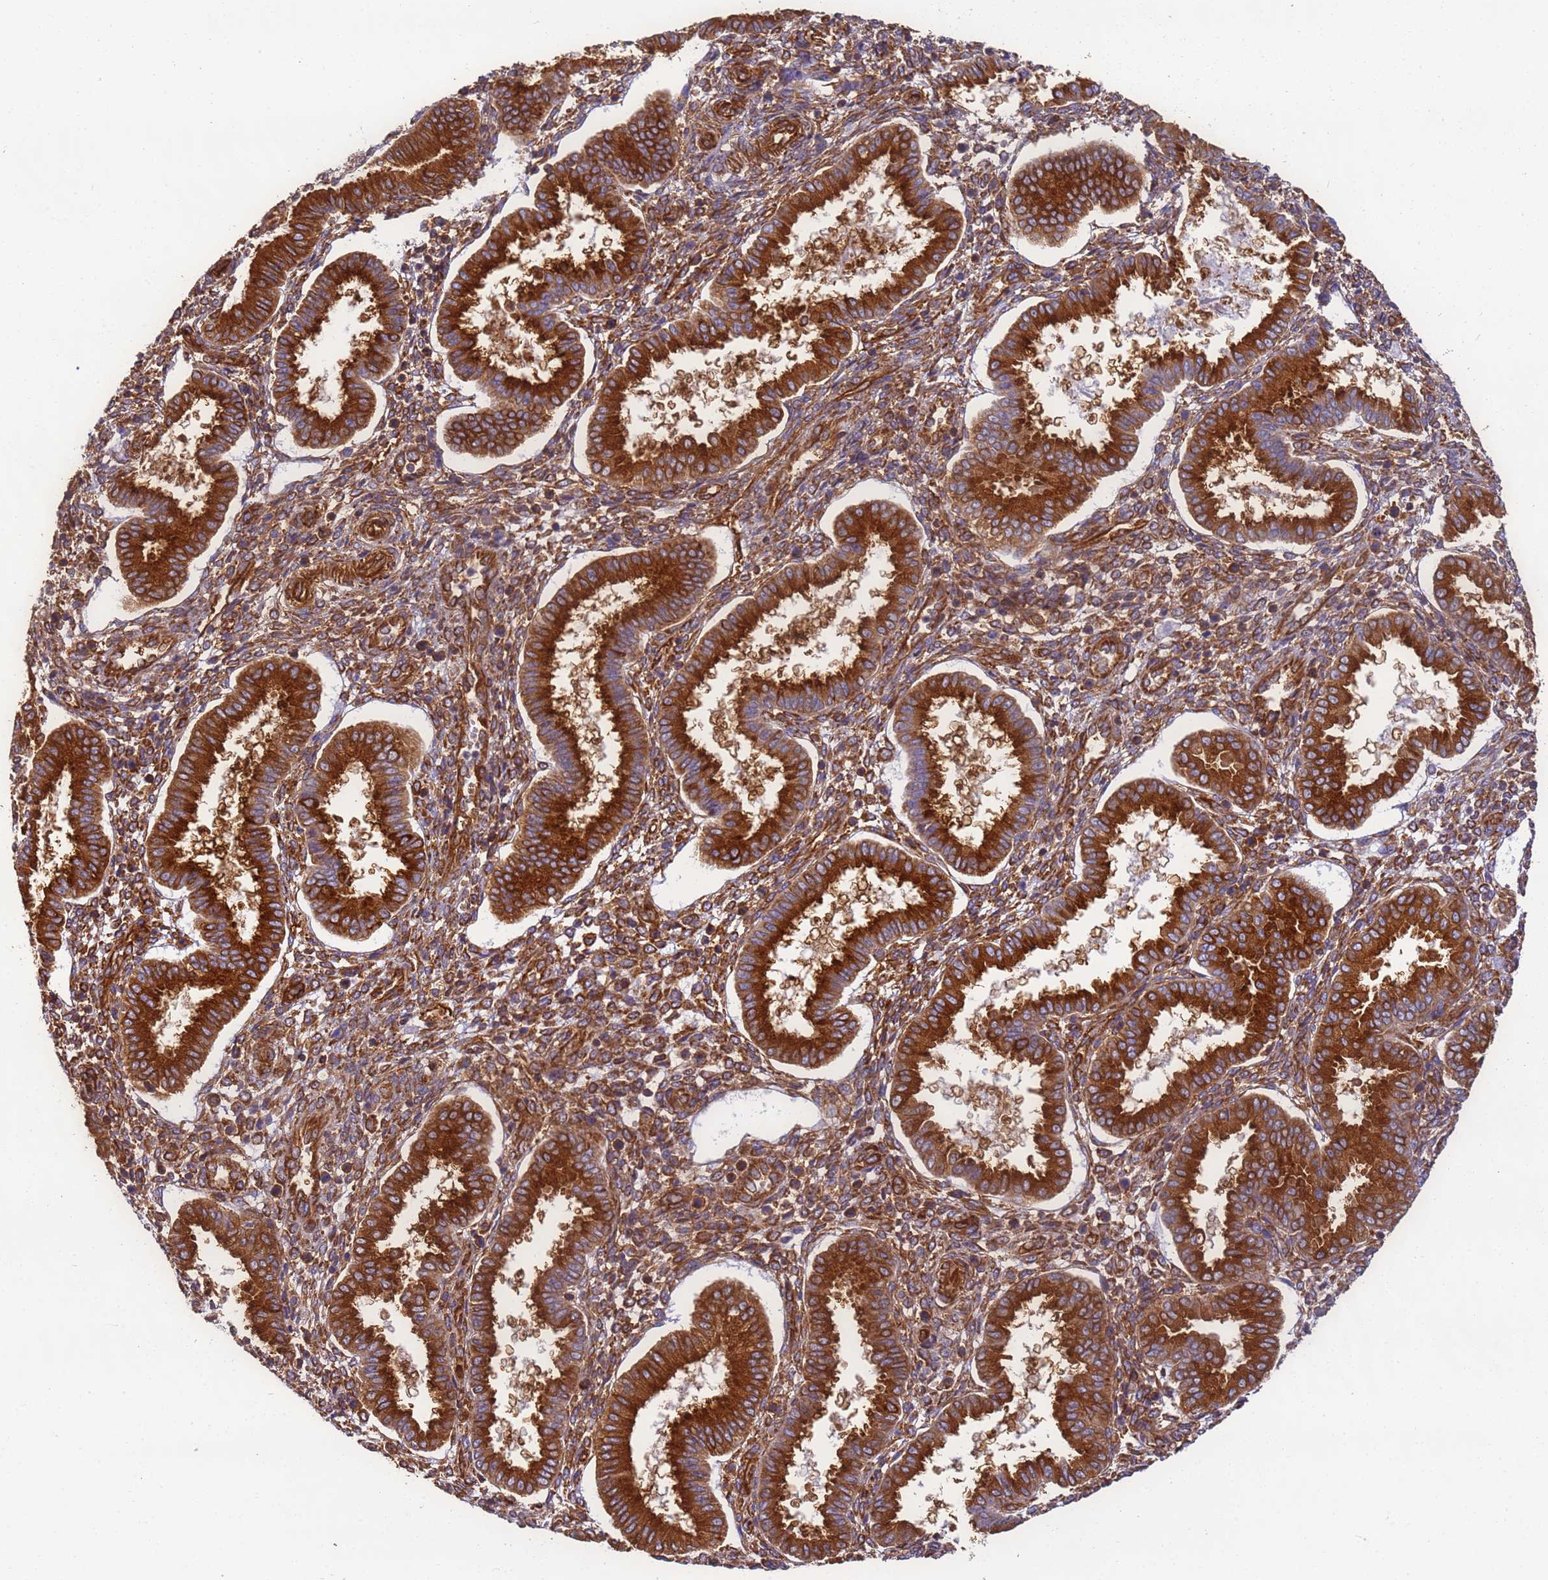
{"staining": {"intensity": "moderate", "quantity": ">75%", "location": "cytoplasmic/membranous"}, "tissue": "endometrium", "cell_type": "Cells in endometrial stroma", "image_type": "normal", "snomed": [{"axis": "morphology", "description": "Normal tissue, NOS"}, {"axis": "topography", "description": "Endometrium"}], "caption": "The micrograph displays a brown stain indicating the presence of a protein in the cytoplasmic/membranous of cells in endometrial stroma in endometrium. (DAB IHC with brightfield microscopy, high magnification).", "gene": "DYNC1I2", "patient": {"sex": "female", "age": 24}}